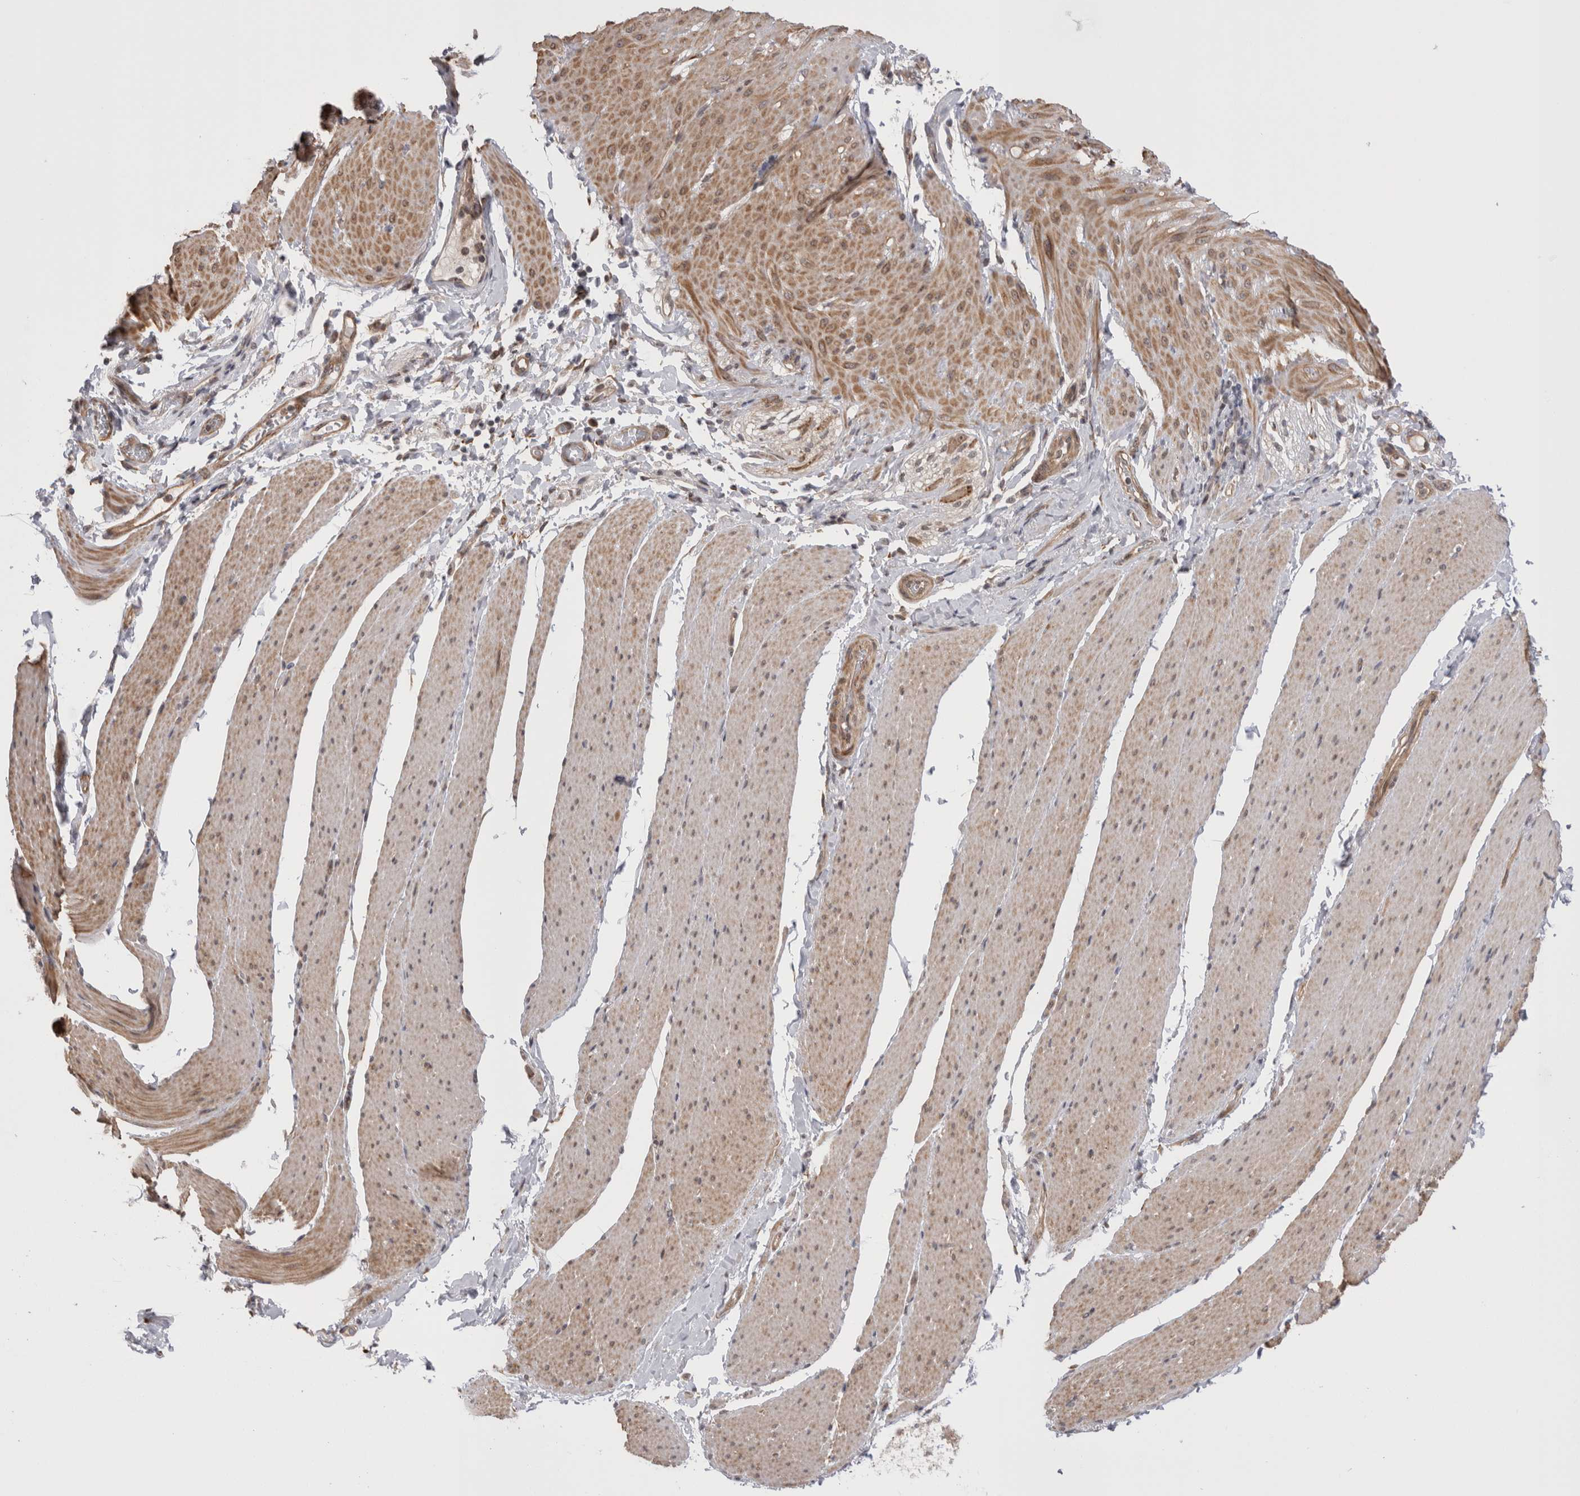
{"staining": {"intensity": "moderate", "quantity": ">75%", "location": "cytoplasmic/membranous,nuclear"}, "tissue": "smooth muscle", "cell_type": "Smooth muscle cells", "image_type": "normal", "snomed": [{"axis": "morphology", "description": "Normal tissue, NOS"}, {"axis": "topography", "description": "Smooth muscle"}, {"axis": "topography", "description": "Small intestine"}], "caption": "Normal smooth muscle was stained to show a protein in brown. There is medium levels of moderate cytoplasmic/membranous,nuclear positivity in about >75% of smooth muscle cells.", "gene": "EXOSC4", "patient": {"sex": "female", "age": 84}}